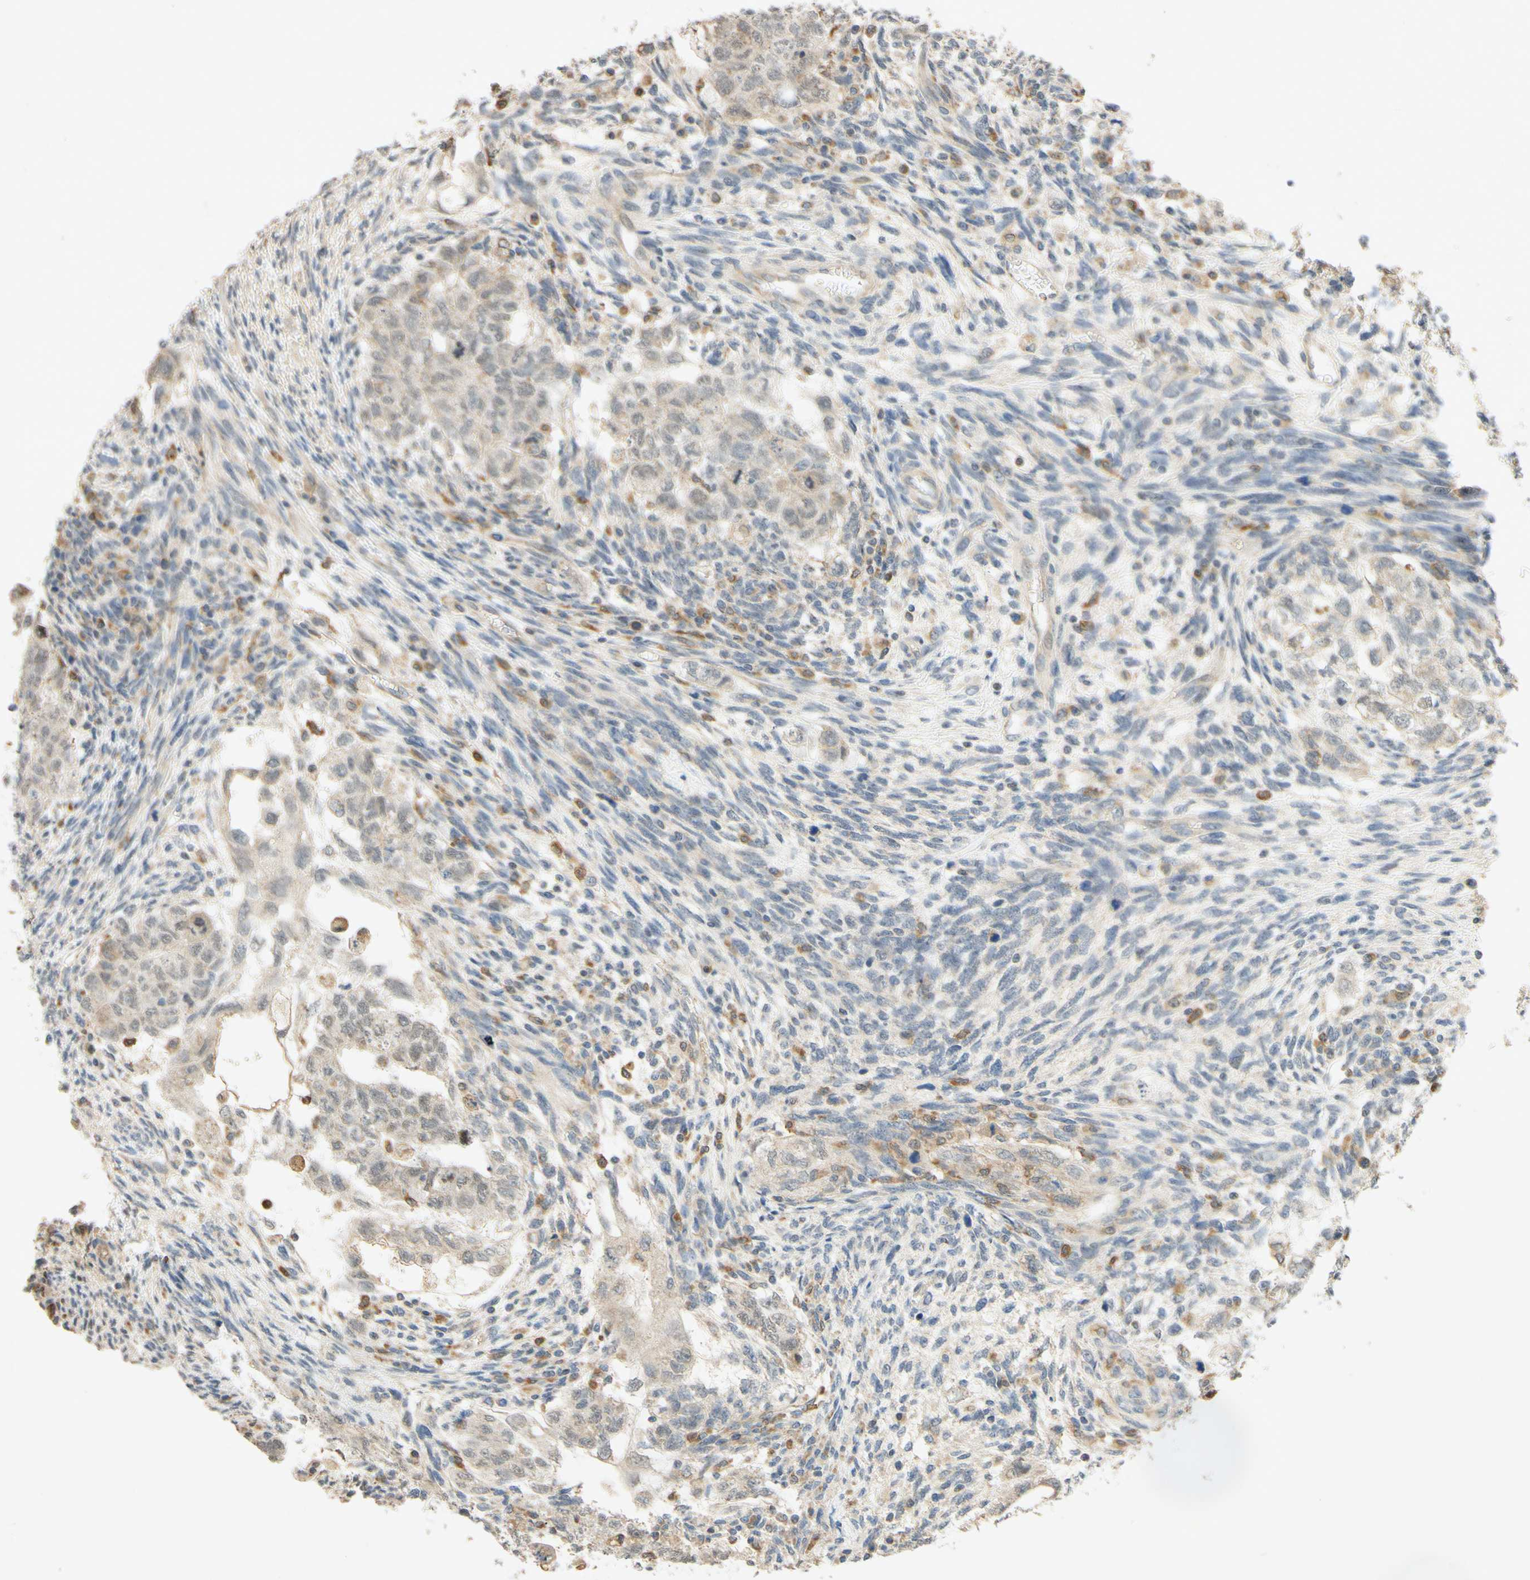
{"staining": {"intensity": "weak", "quantity": ">75%", "location": "cytoplasmic/membranous"}, "tissue": "testis cancer", "cell_type": "Tumor cells", "image_type": "cancer", "snomed": [{"axis": "morphology", "description": "Normal tissue, NOS"}, {"axis": "morphology", "description": "Carcinoma, Embryonal, NOS"}, {"axis": "topography", "description": "Testis"}], "caption": "This micrograph displays immunohistochemistry staining of human embryonal carcinoma (testis), with low weak cytoplasmic/membranous staining in approximately >75% of tumor cells.", "gene": "GATA1", "patient": {"sex": "male", "age": 36}}